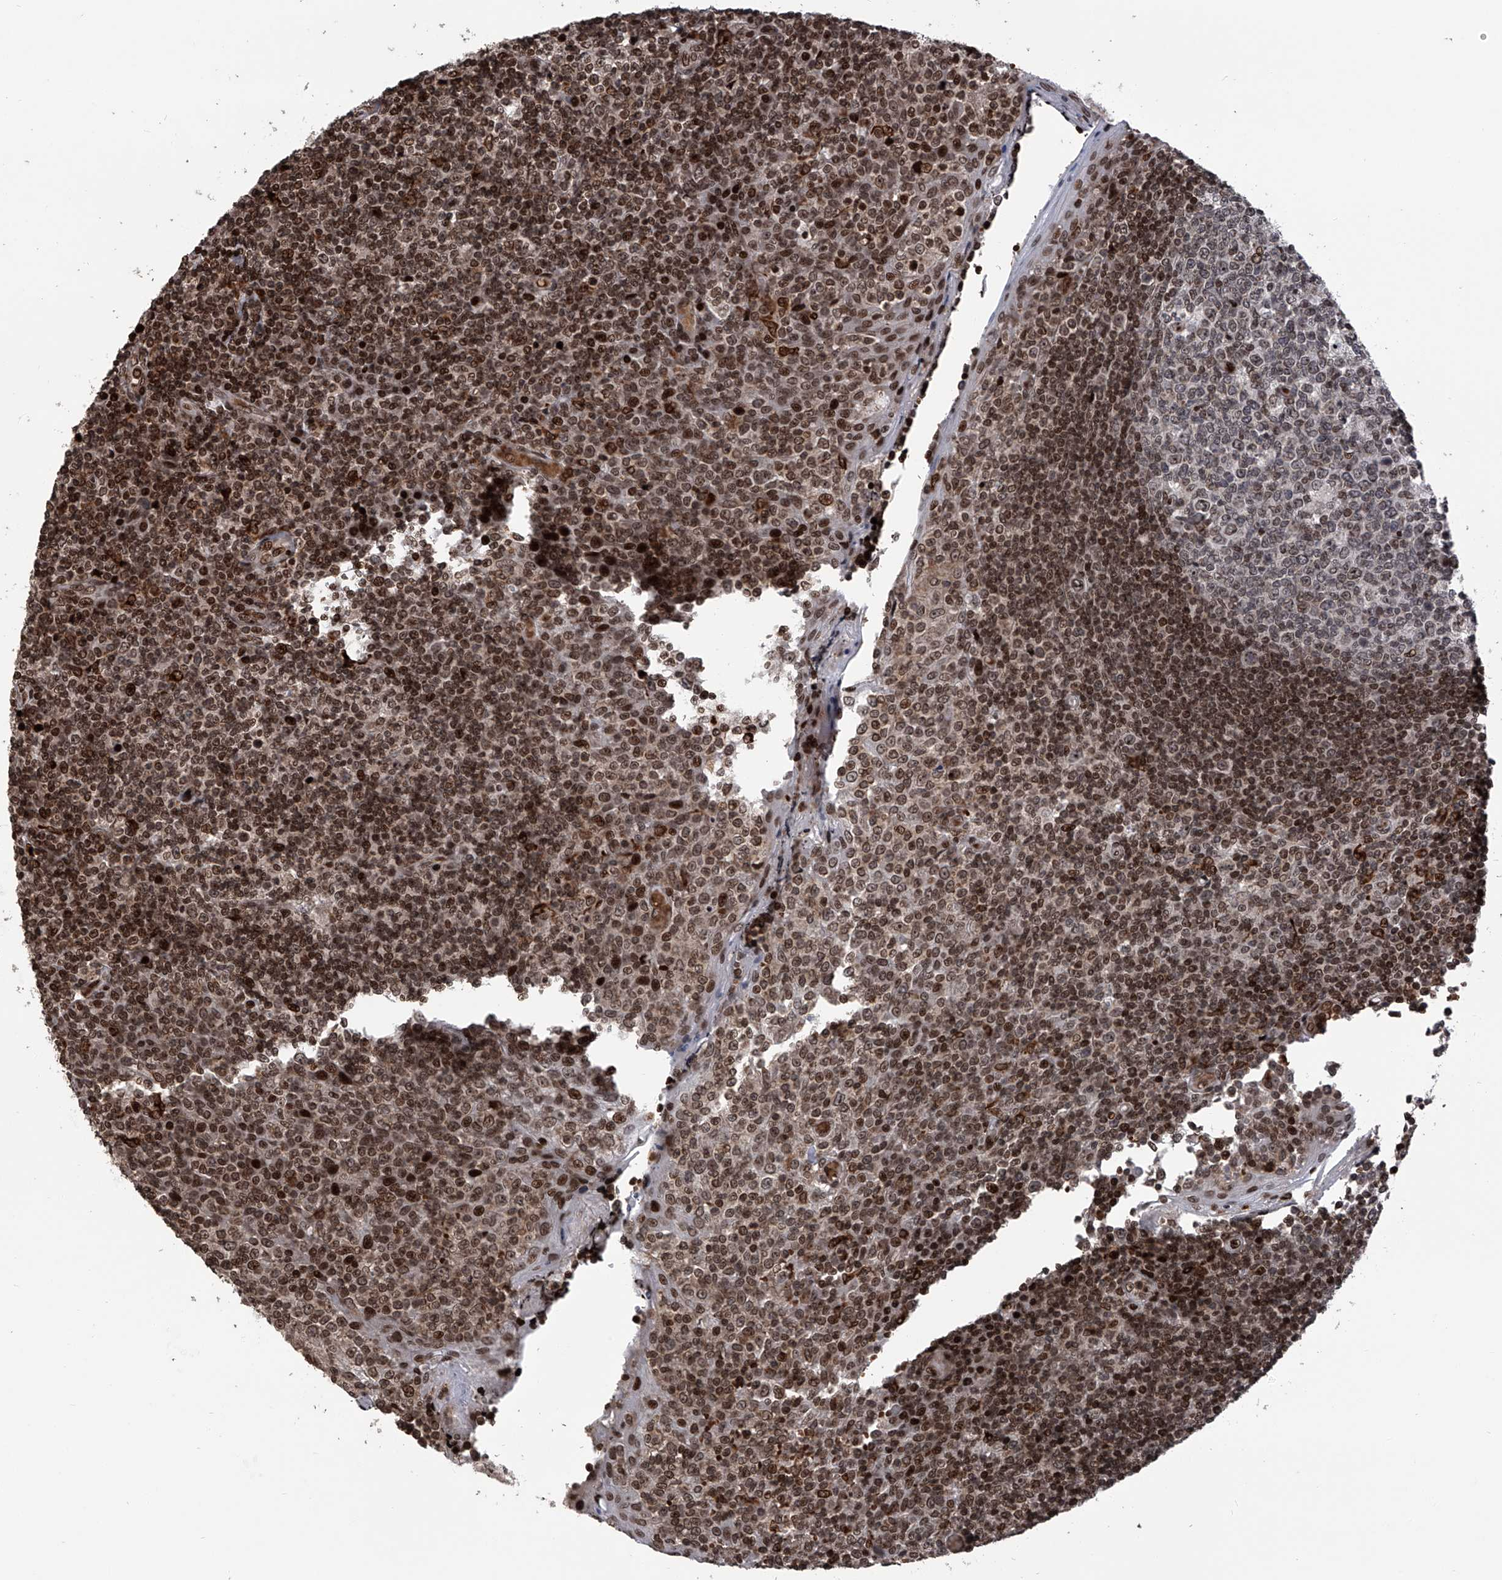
{"staining": {"intensity": "strong", "quantity": "<25%", "location": "nuclear"}, "tissue": "tonsil", "cell_type": "Germinal center cells", "image_type": "normal", "snomed": [{"axis": "morphology", "description": "Normal tissue, NOS"}, {"axis": "topography", "description": "Tonsil"}], "caption": "Brown immunohistochemical staining in normal human tonsil shows strong nuclear expression in about <25% of germinal center cells.", "gene": "PAK1IP1", "patient": {"sex": "female", "age": 19}}